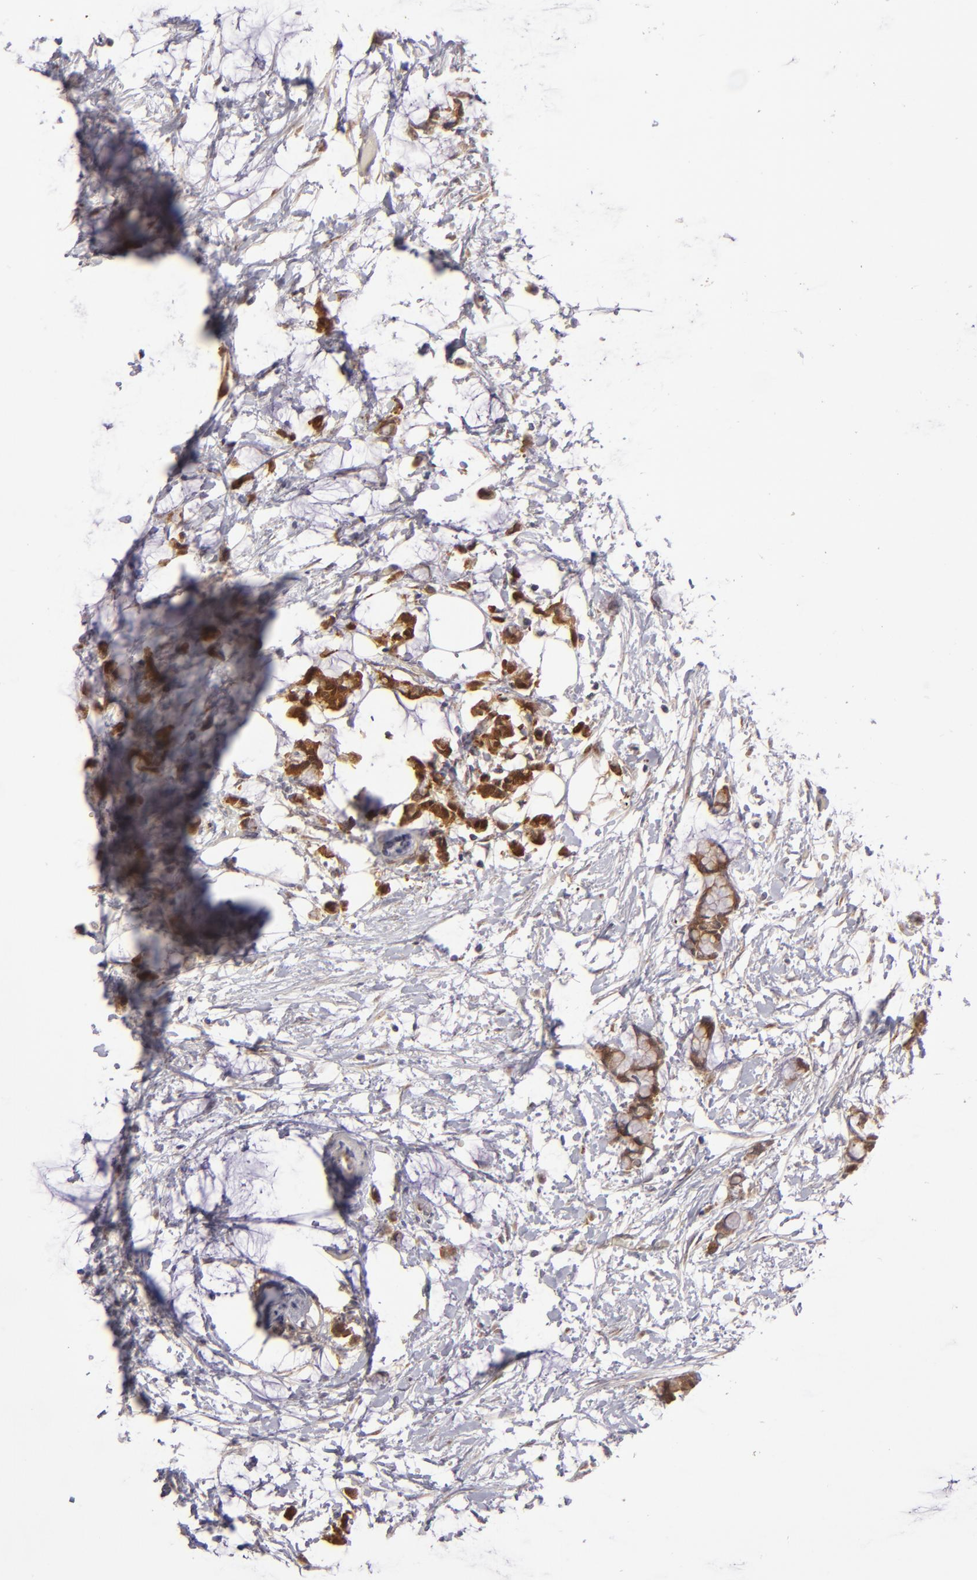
{"staining": {"intensity": "strong", "quantity": ">75%", "location": "cytoplasmic/membranous"}, "tissue": "colorectal cancer", "cell_type": "Tumor cells", "image_type": "cancer", "snomed": [{"axis": "morphology", "description": "Normal tissue, NOS"}, {"axis": "morphology", "description": "Adenocarcinoma, NOS"}, {"axis": "topography", "description": "Colon"}, {"axis": "topography", "description": "Peripheral nerve tissue"}], "caption": "Tumor cells show high levels of strong cytoplasmic/membranous staining in approximately >75% of cells in human colorectal cancer (adenocarcinoma). (brown staining indicates protein expression, while blue staining denotes nuclei).", "gene": "SH2D4A", "patient": {"sex": "male", "age": 14}}